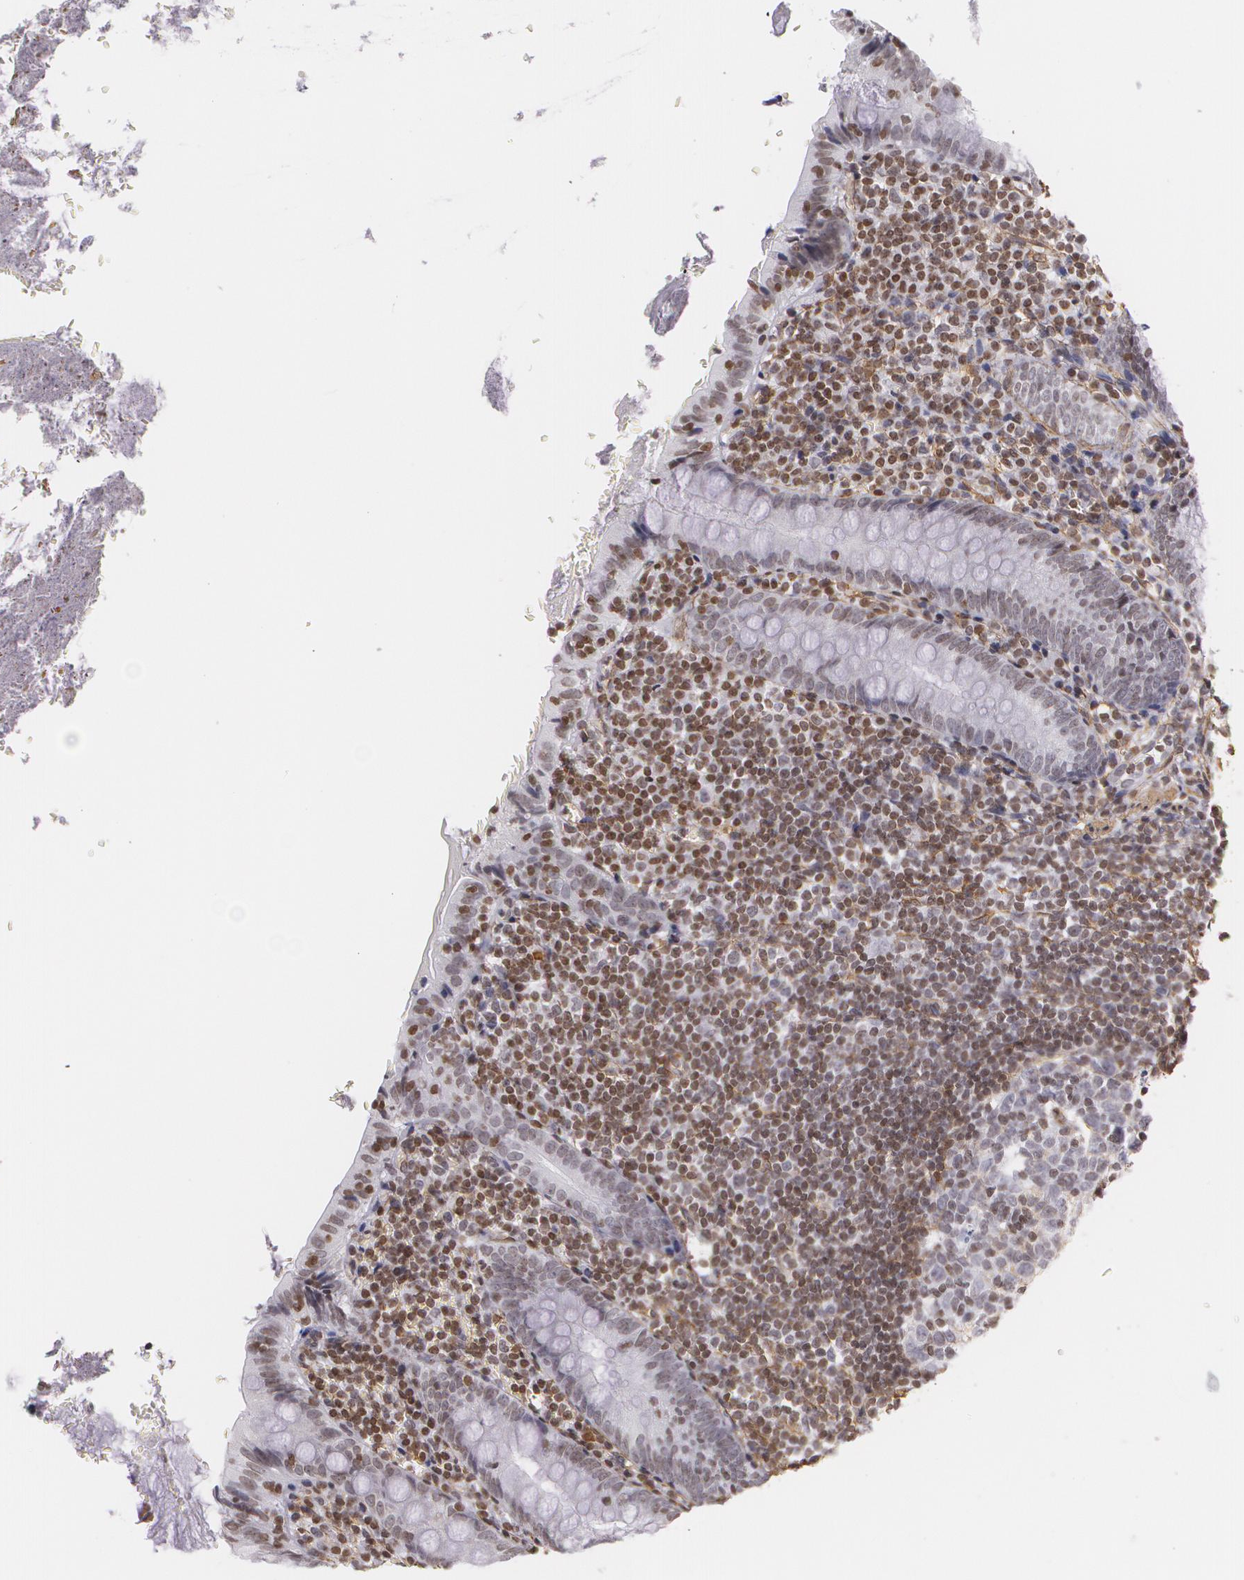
{"staining": {"intensity": "negative", "quantity": "none", "location": "none"}, "tissue": "appendix", "cell_type": "Glandular cells", "image_type": "normal", "snomed": [{"axis": "morphology", "description": "Normal tissue, NOS"}, {"axis": "topography", "description": "Appendix"}], "caption": "Immunohistochemical staining of normal appendix exhibits no significant expression in glandular cells. The staining is performed using DAB (3,3'-diaminobenzidine) brown chromogen with nuclei counter-stained in using hematoxylin.", "gene": "VAMP1", "patient": {"sex": "female", "age": 10}}